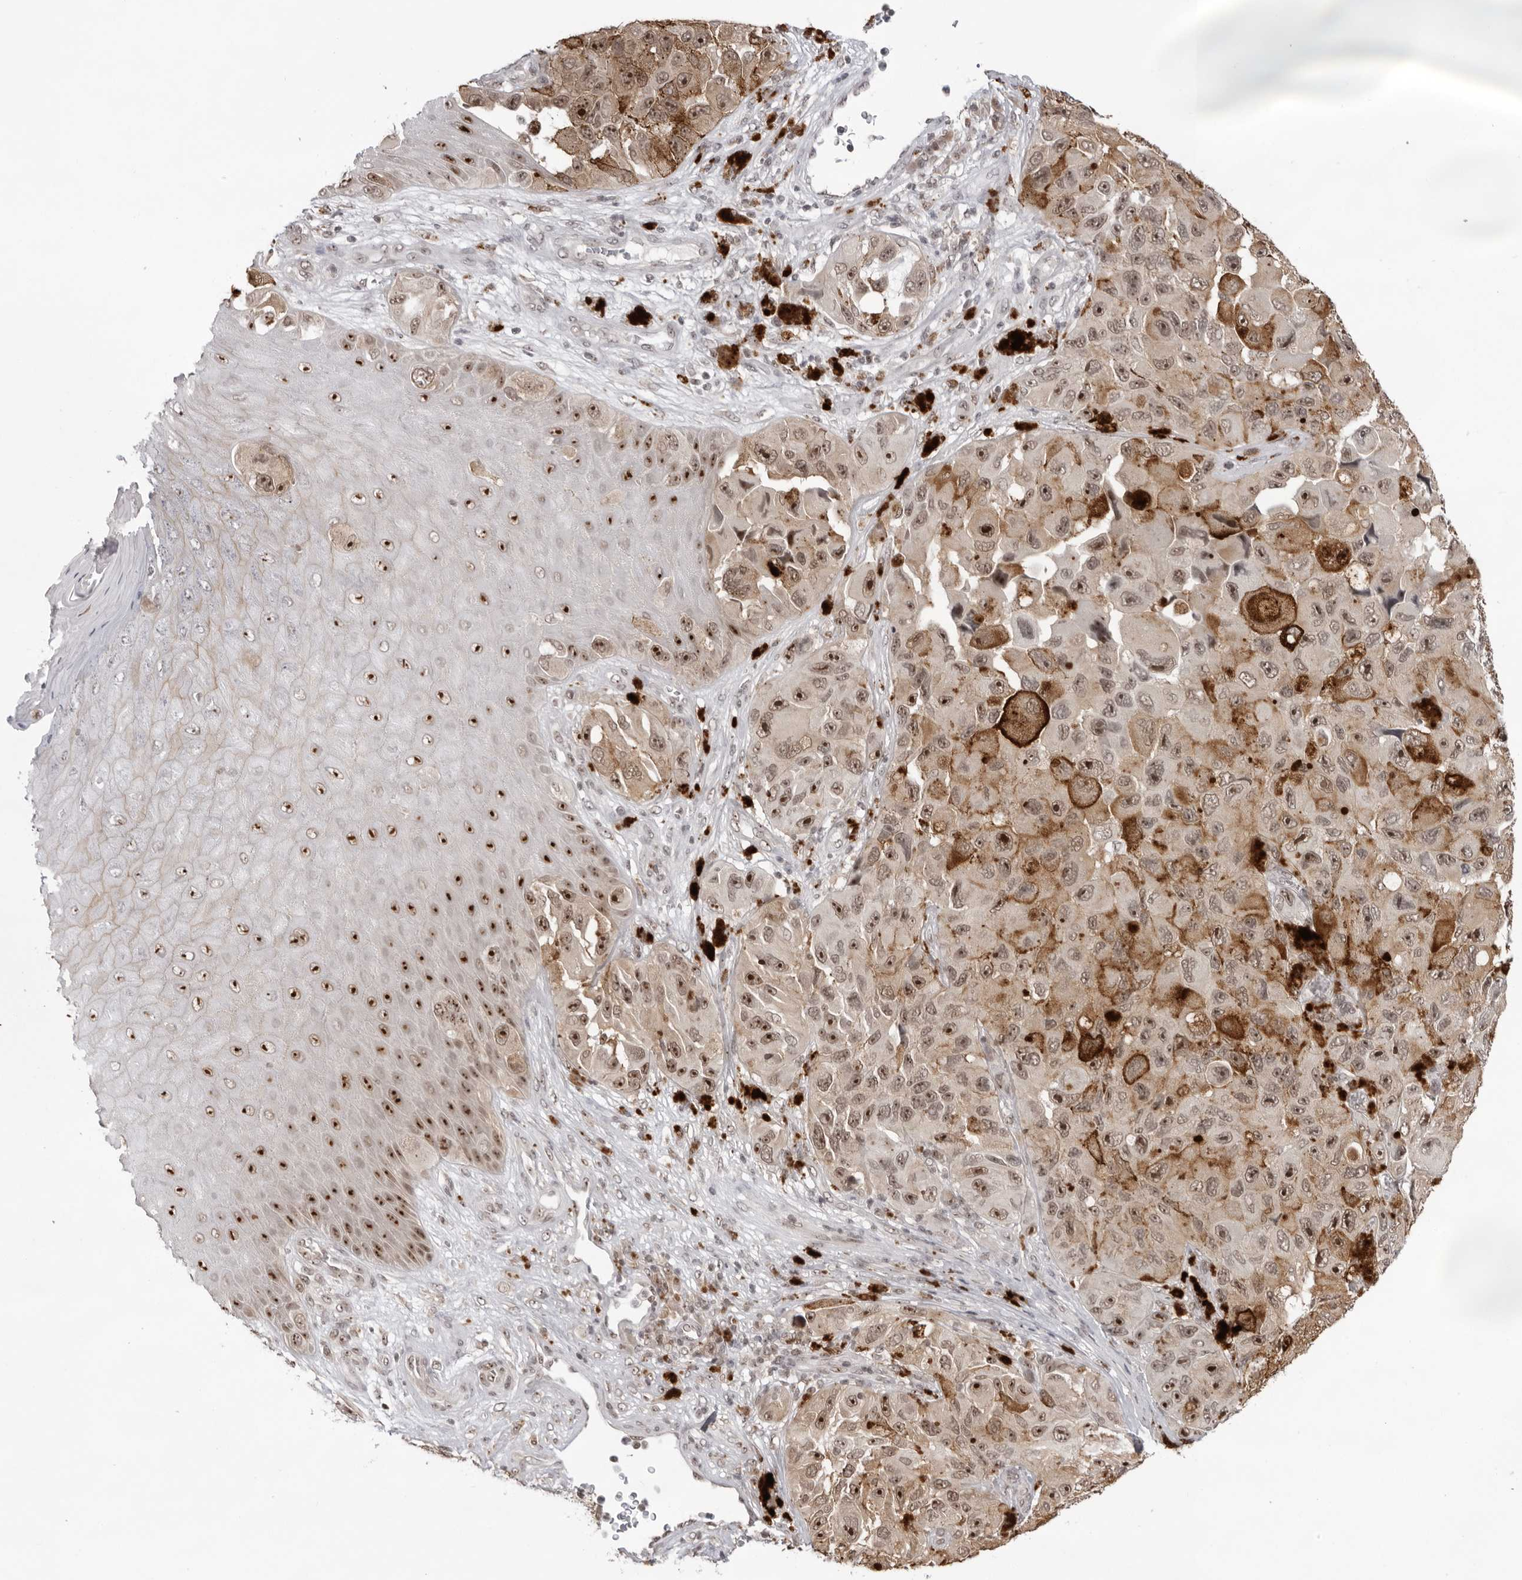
{"staining": {"intensity": "moderate", "quantity": ">75%", "location": "nuclear"}, "tissue": "melanoma", "cell_type": "Tumor cells", "image_type": "cancer", "snomed": [{"axis": "morphology", "description": "Malignant melanoma, NOS"}, {"axis": "topography", "description": "Skin"}], "caption": "The photomicrograph shows staining of malignant melanoma, revealing moderate nuclear protein staining (brown color) within tumor cells.", "gene": "EXOSC10", "patient": {"sex": "female", "age": 73}}